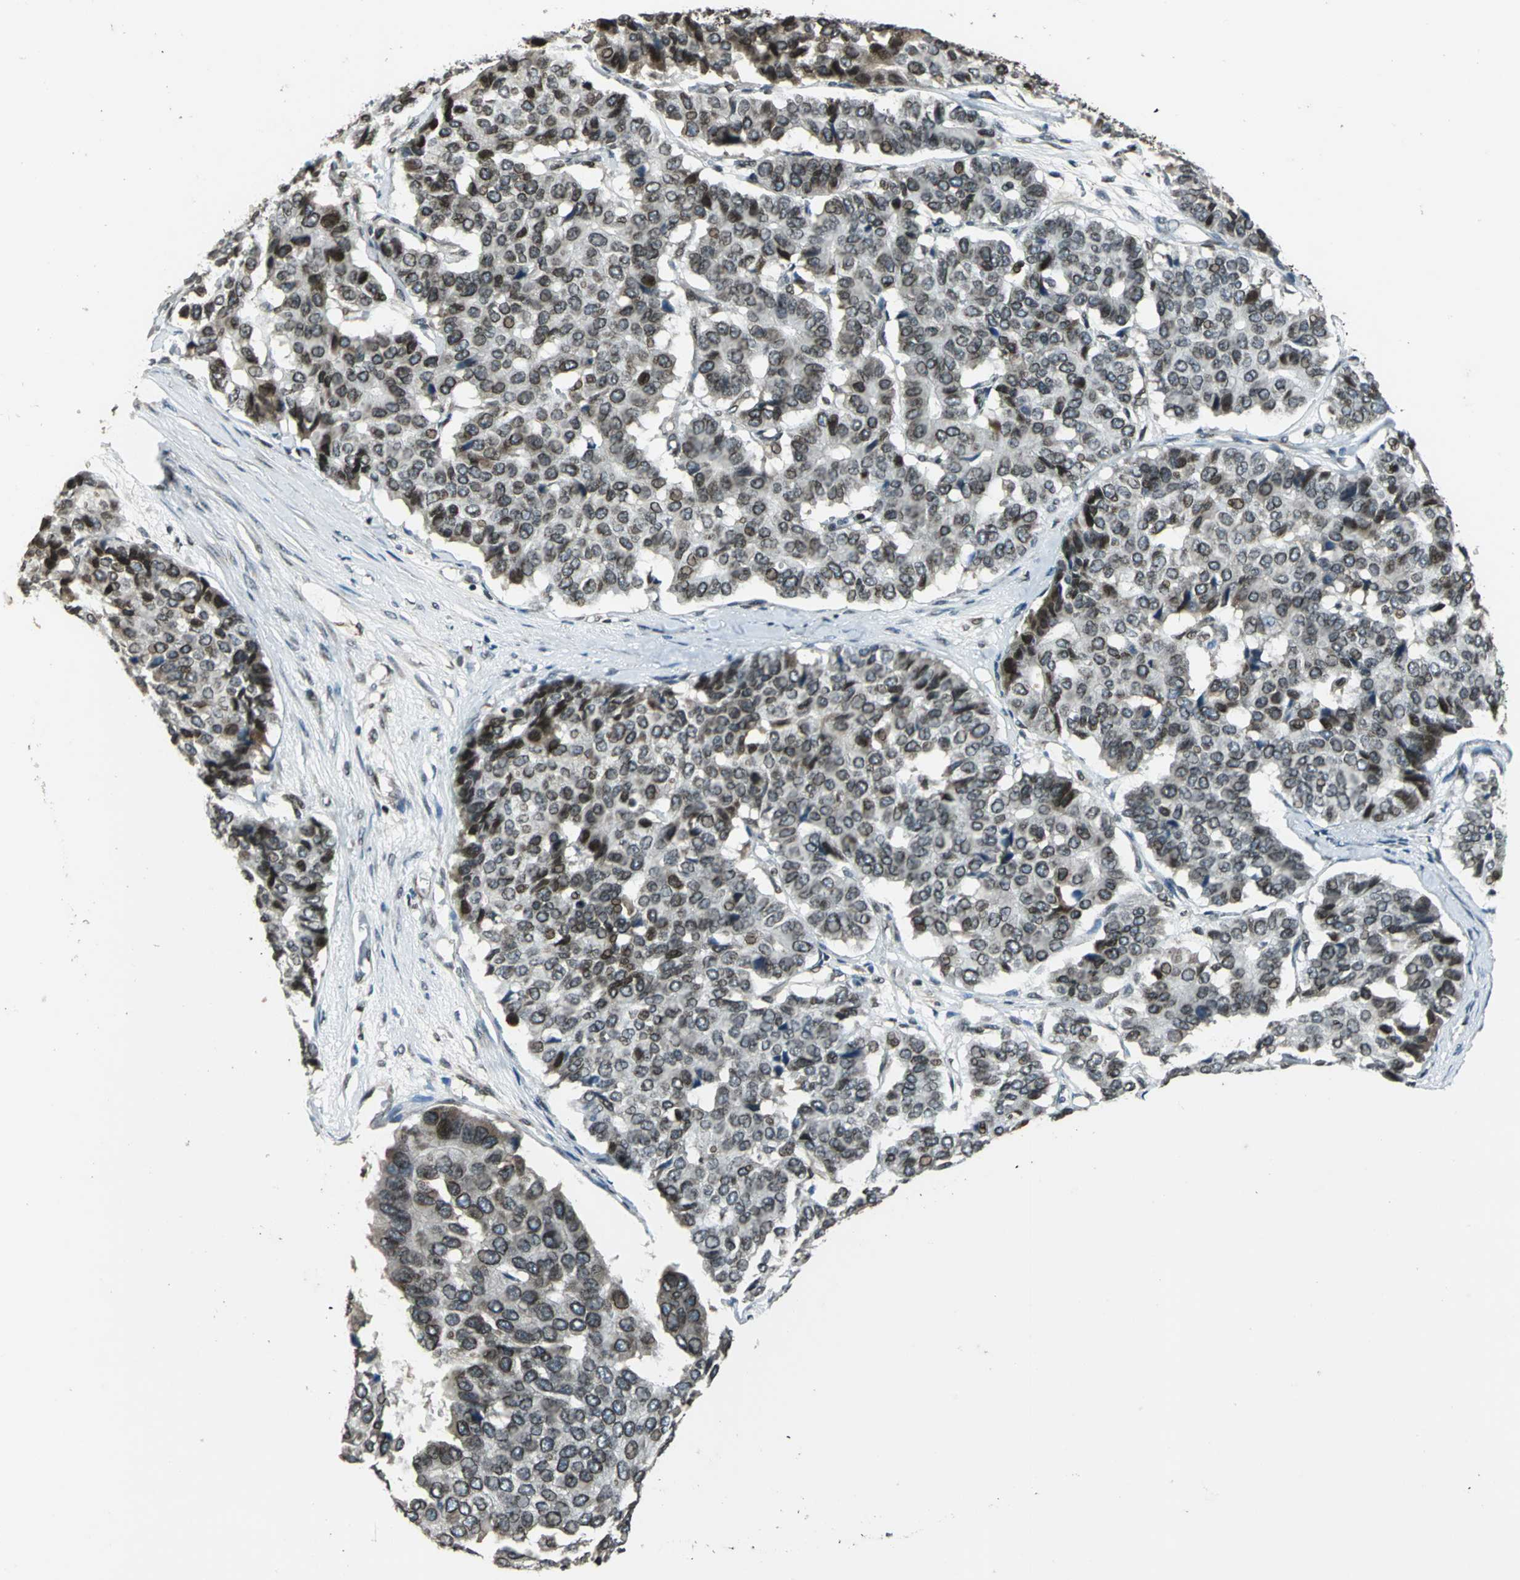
{"staining": {"intensity": "moderate", "quantity": "25%-75%", "location": "cytoplasmic/membranous,nuclear"}, "tissue": "pancreatic cancer", "cell_type": "Tumor cells", "image_type": "cancer", "snomed": [{"axis": "morphology", "description": "Adenocarcinoma, NOS"}, {"axis": "topography", "description": "Pancreas"}], "caption": "Immunohistochemistry (IHC) photomicrograph of pancreatic cancer (adenocarcinoma) stained for a protein (brown), which exhibits medium levels of moderate cytoplasmic/membranous and nuclear expression in approximately 25%-75% of tumor cells.", "gene": "BRIP1", "patient": {"sex": "male", "age": 50}}